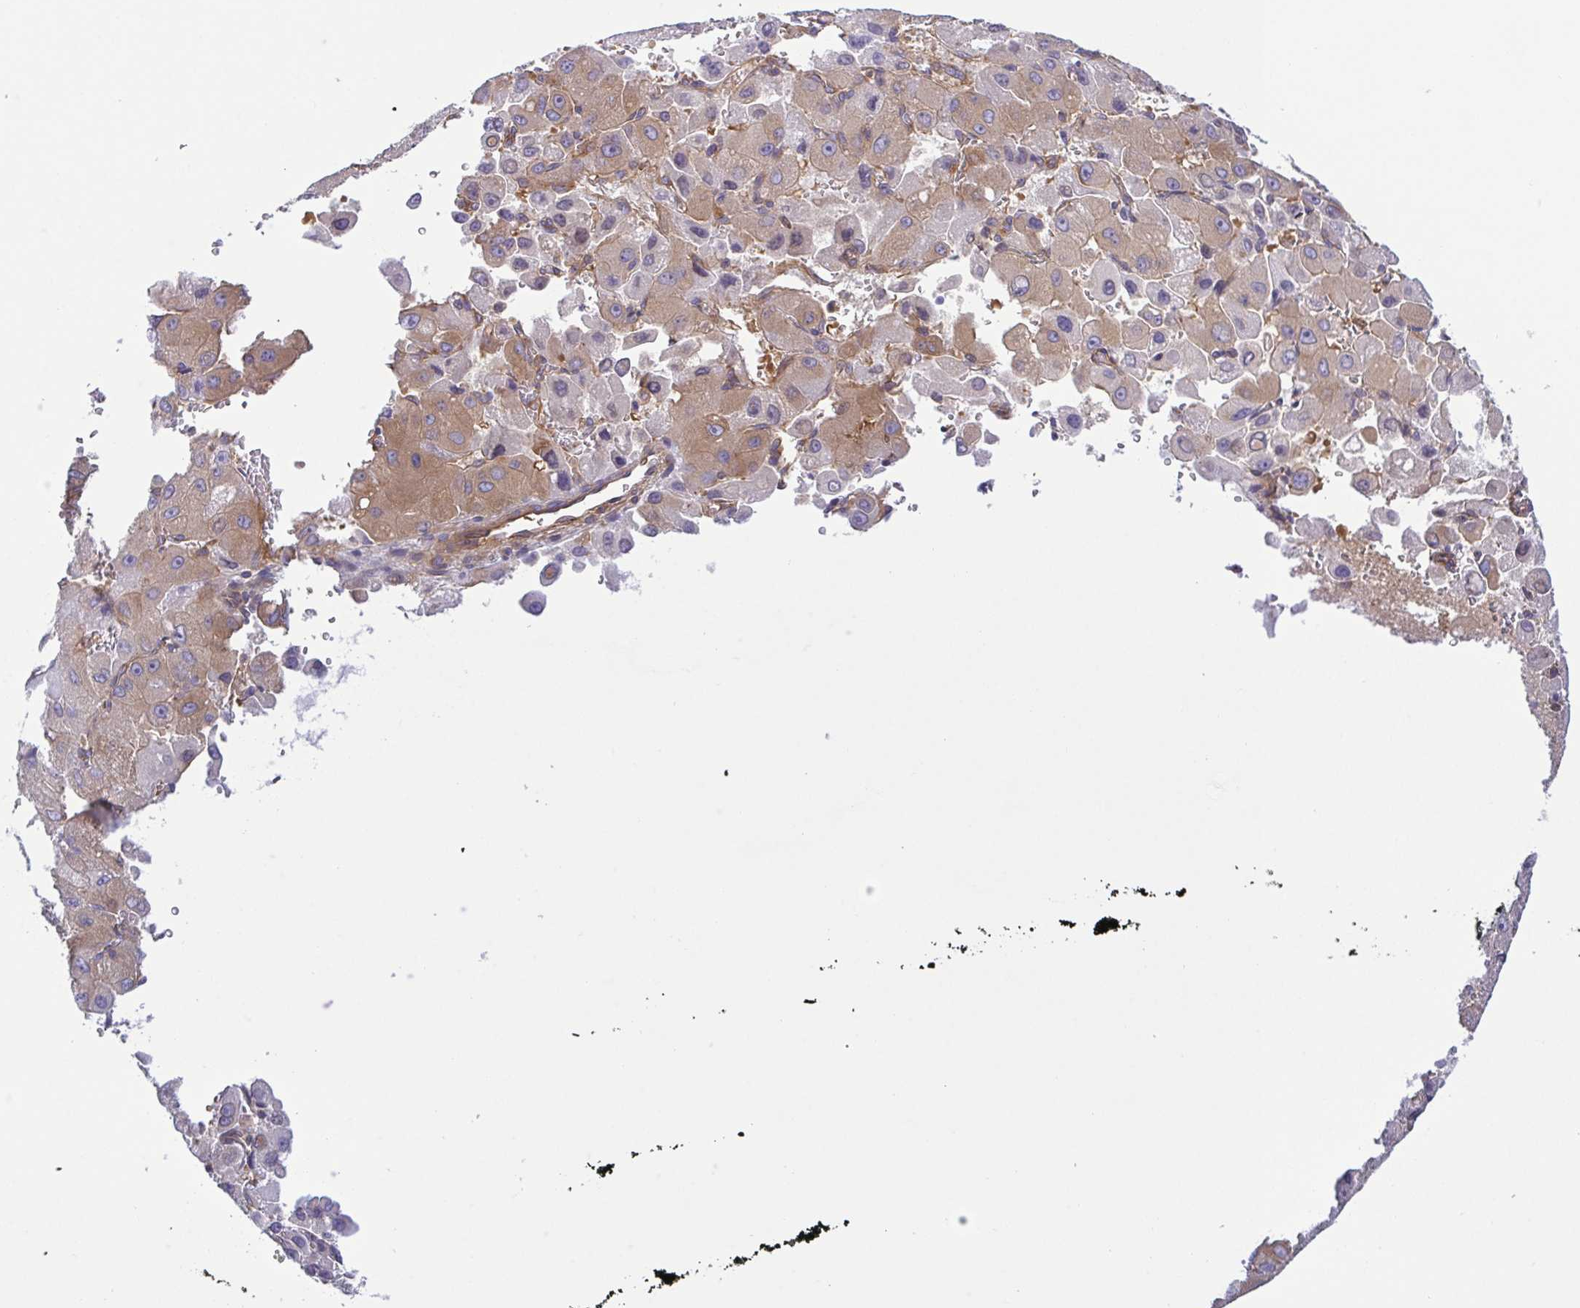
{"staining": {"intensity": "weak", "quantity": "25%-75%", "location": "cytoplasmic/membranous"}, "tissue": "liver cancer", "cell_type": "Tumor cells", "image_type": "cancer", "snomed": [{"axis": "morphology", "description": "Carcinoma, Hepatocellular, NOS"}, {"axis": "topography", "description": "Liver"}], "caption": "Brown immunohistochemical staining in human liver cancer (hepatocellular carcinoma) reveals weak cytoplasmic/membranous expression in about 25%-75% of tumor cells.", "gene": "KIF5B", "patient": {"sex": "male", "age": 27}}